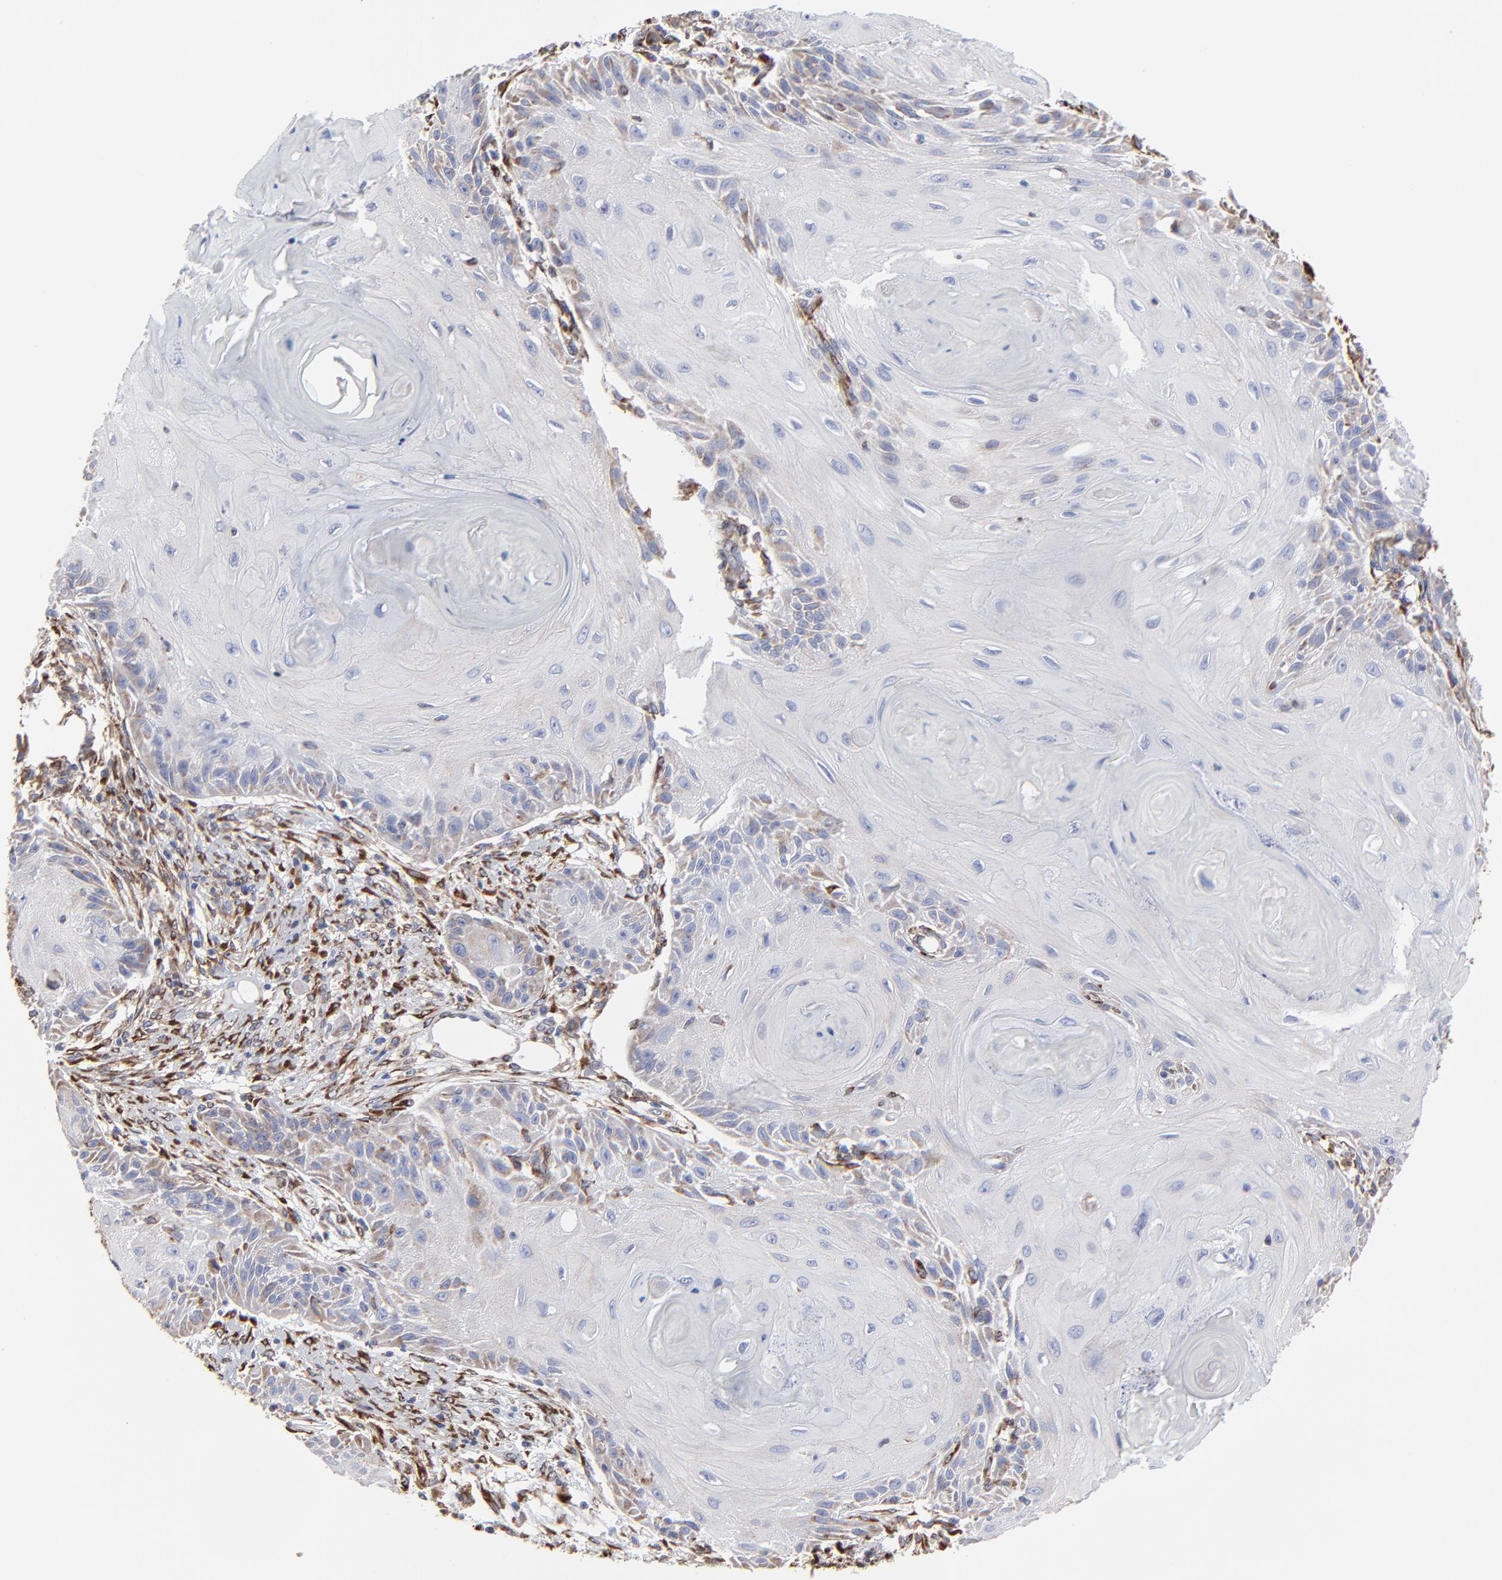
{"staining": {"intensity": "negative", "quantity": "none", "location": "none"}, "tissue": "skin cancer", "cell_type": "Tumor cells", "image_type": "cancer", "snomed": [{"axis": "morphology", "description": "Squamous cell carcinoma, NOS"}, {"axis": "topography", "description": "Skin"}], "caption": "DAB immunohistochemical staining of human squamous cell carcinoma (skin) shows no significant positivity in tumor cells. (DAB (3,3'-diaminobenzidine) IHC, high magnification).", "gene": "LMAN1", "patient": {"sex": "female", "age": 88}}